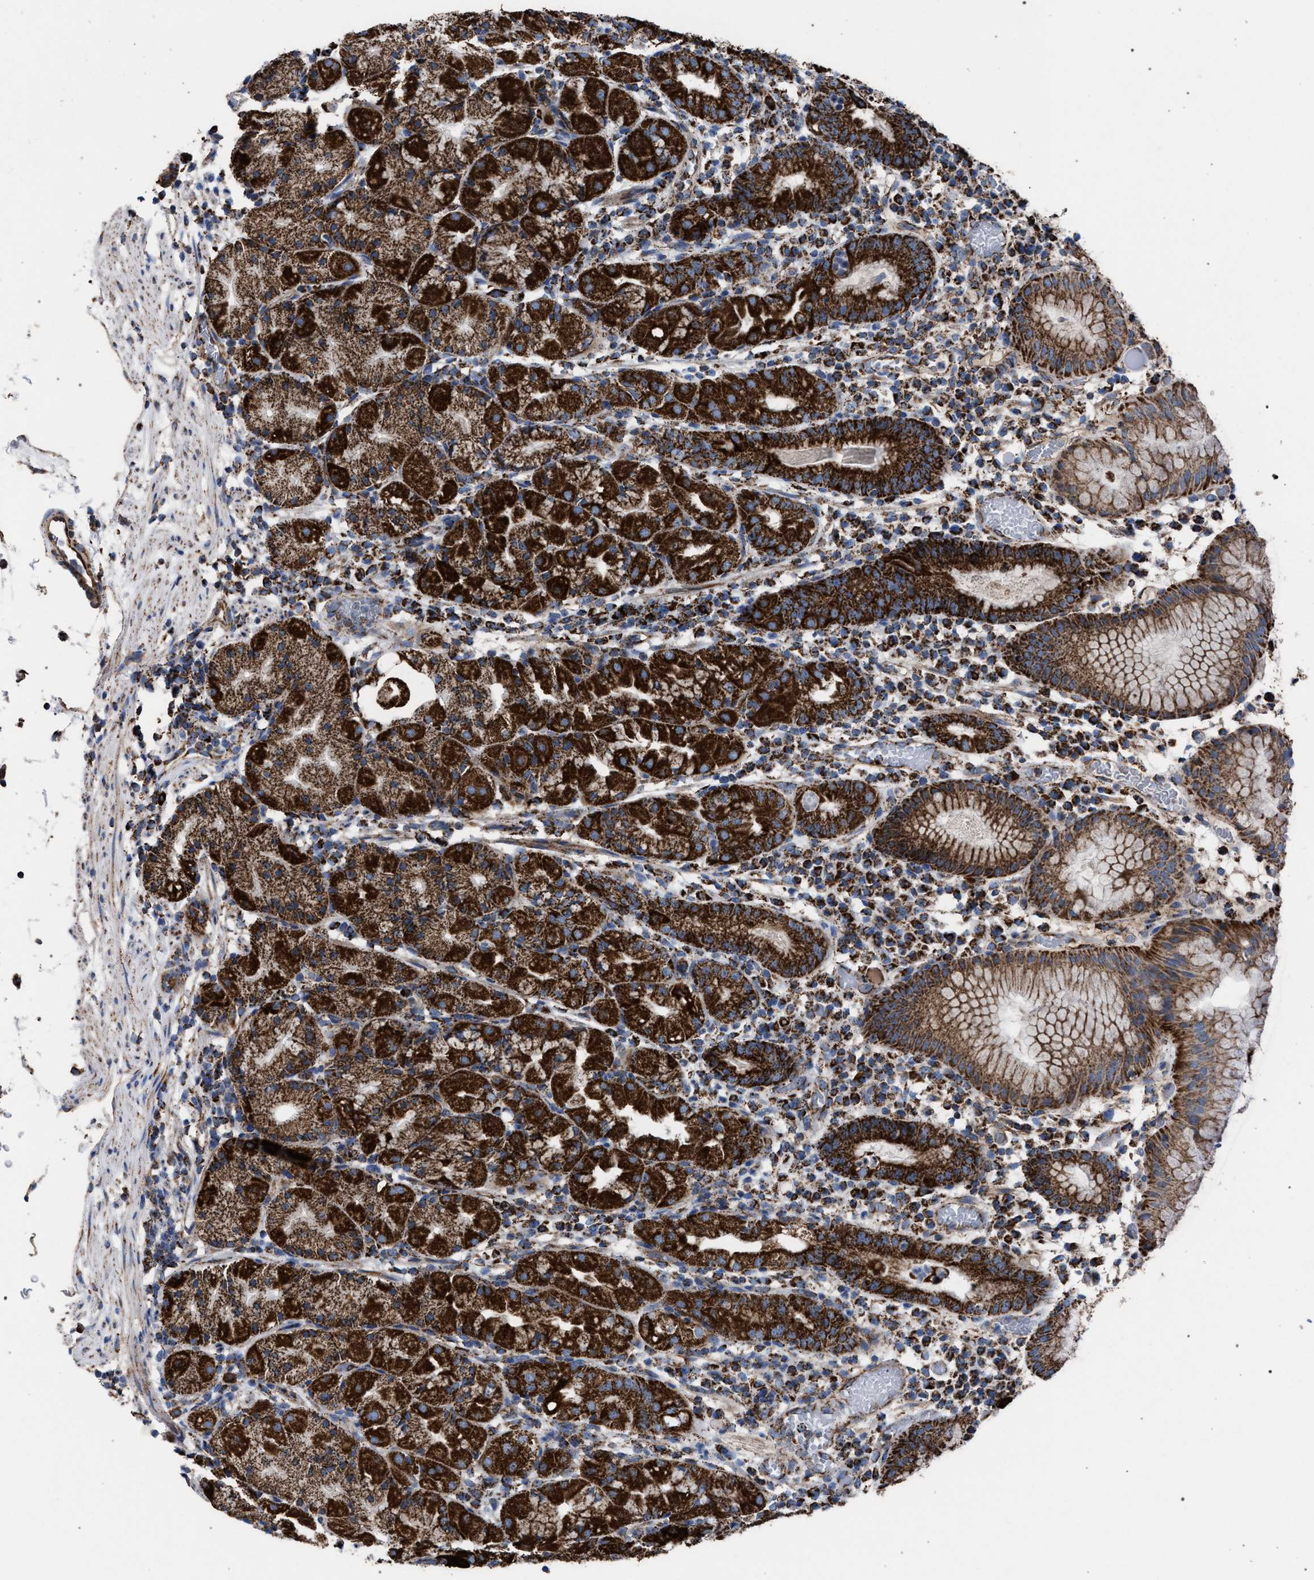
{"staining": {"intensity": "strong", "quantity": ">75%", "location": "cytoplasmic/membranous"}, "tissue": "stomach", "cell_type": "Glandular cells", "image_type": "normal", "snomed": [{"axis": "morphology", "description": "Normal tissue, NOS"}, {"axis": "topography", "description": "Stomach"}, {"axis": "topography", "description": "Stomach, lower"}], "caption": "Immunohistochemical staining of normal stomach displays >75% levels of strong cytoplasmic/membranous protein positivity in about >75% of glandular cells.", "gene": "VPS13A", "patient": {"sex": "female", "age": 75}}